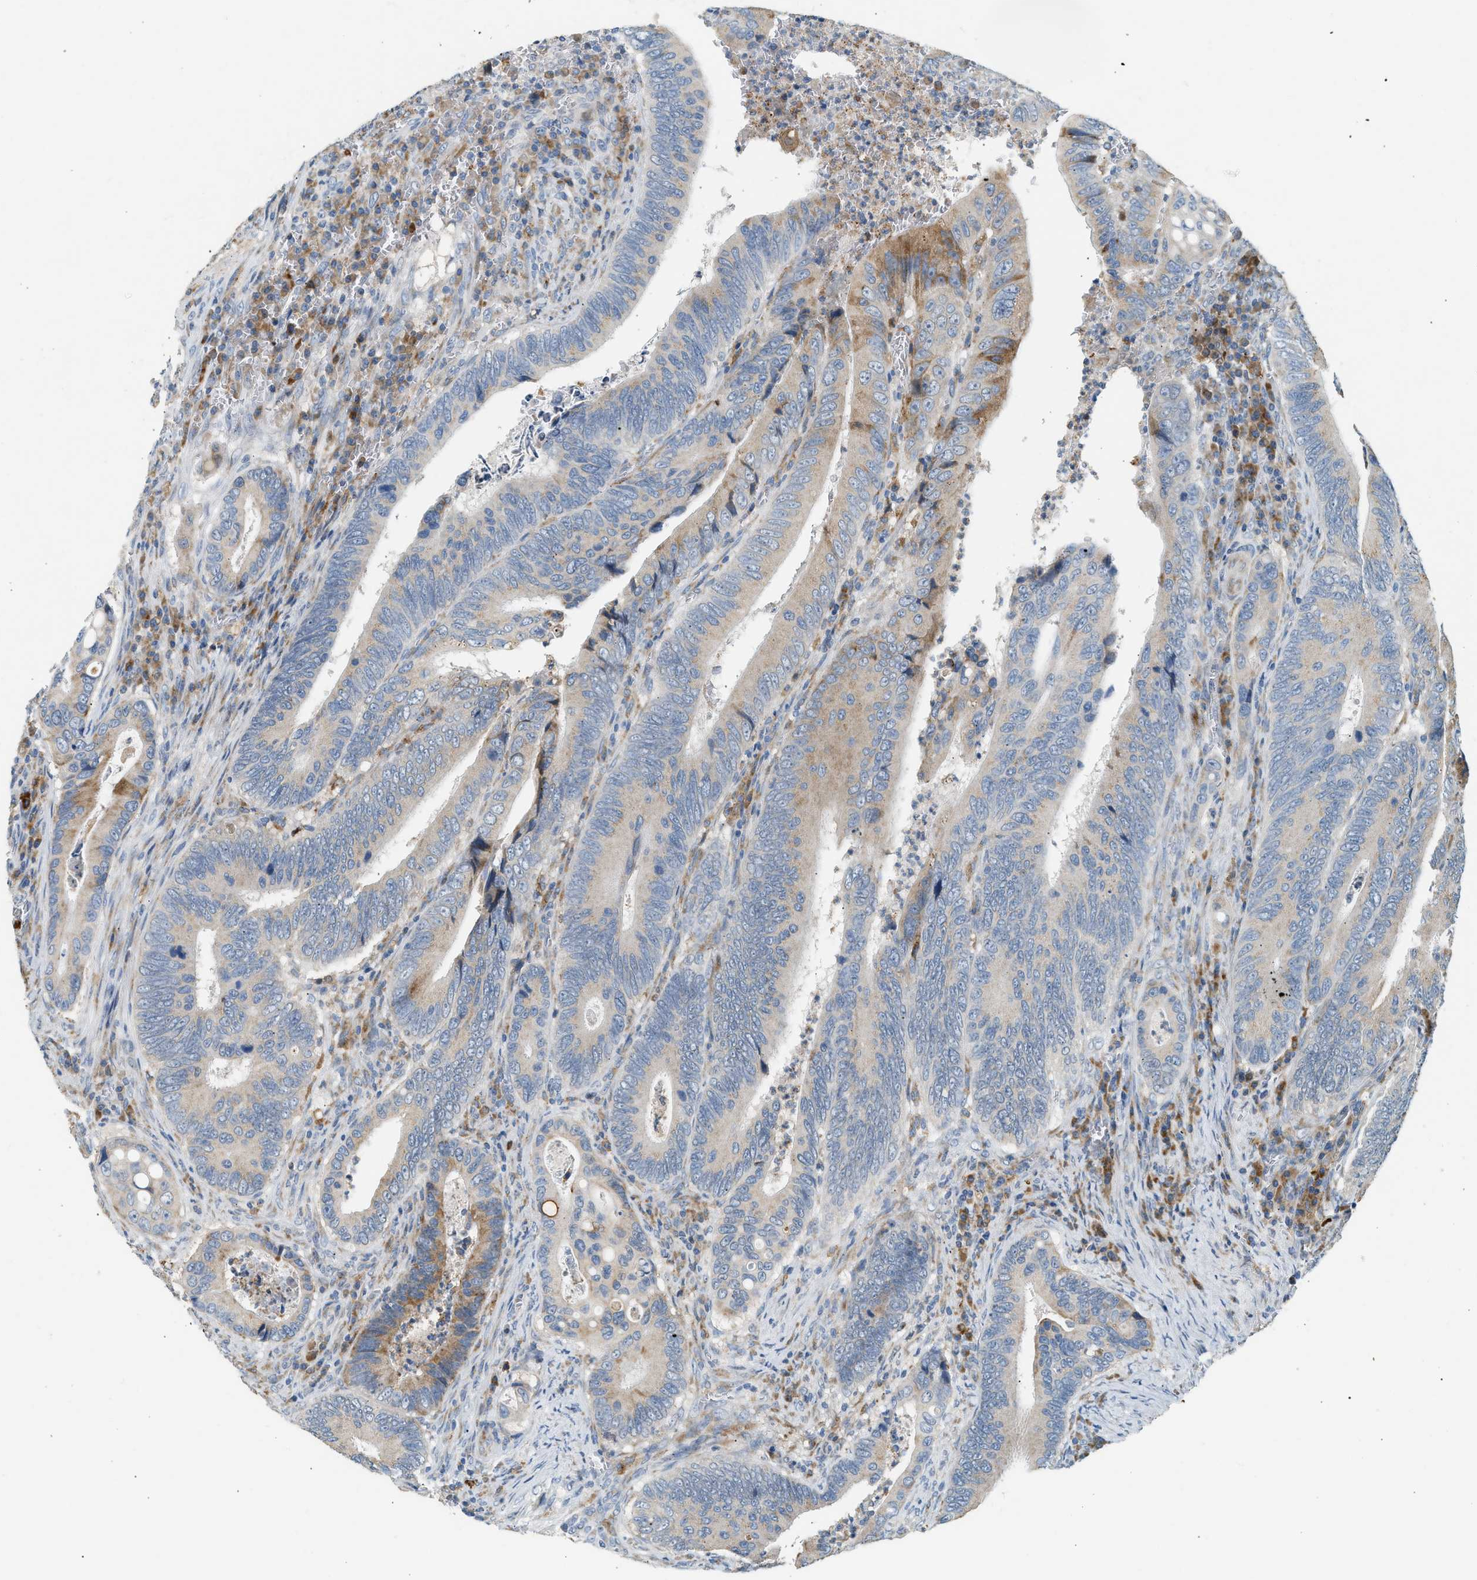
{"staining": {"intensity": "moderate", "quantity": "<25%", "location": "cytoplasmic/membranous"}, "tissue": "colorectal cancer", "cell_type": "Tumor cells", "image_type": "cancer", "snomed": [{"axis": "morphology", "description": "Inflammation, NOS"}, {"axis": "morphology", "description": "Adenocarcinoma, NOS"}, {"axis": "topography", "description": "Colon"}], "caption": "About <25% of tumor cells in colorectal cancer (adenocarcinoma) reveal moderate cytoplasmic/membranous protein positivity as visualized by brown immunohistochemical staining.", "gene": "CTSB", "patient": {"sex": "male", "age": 72}}